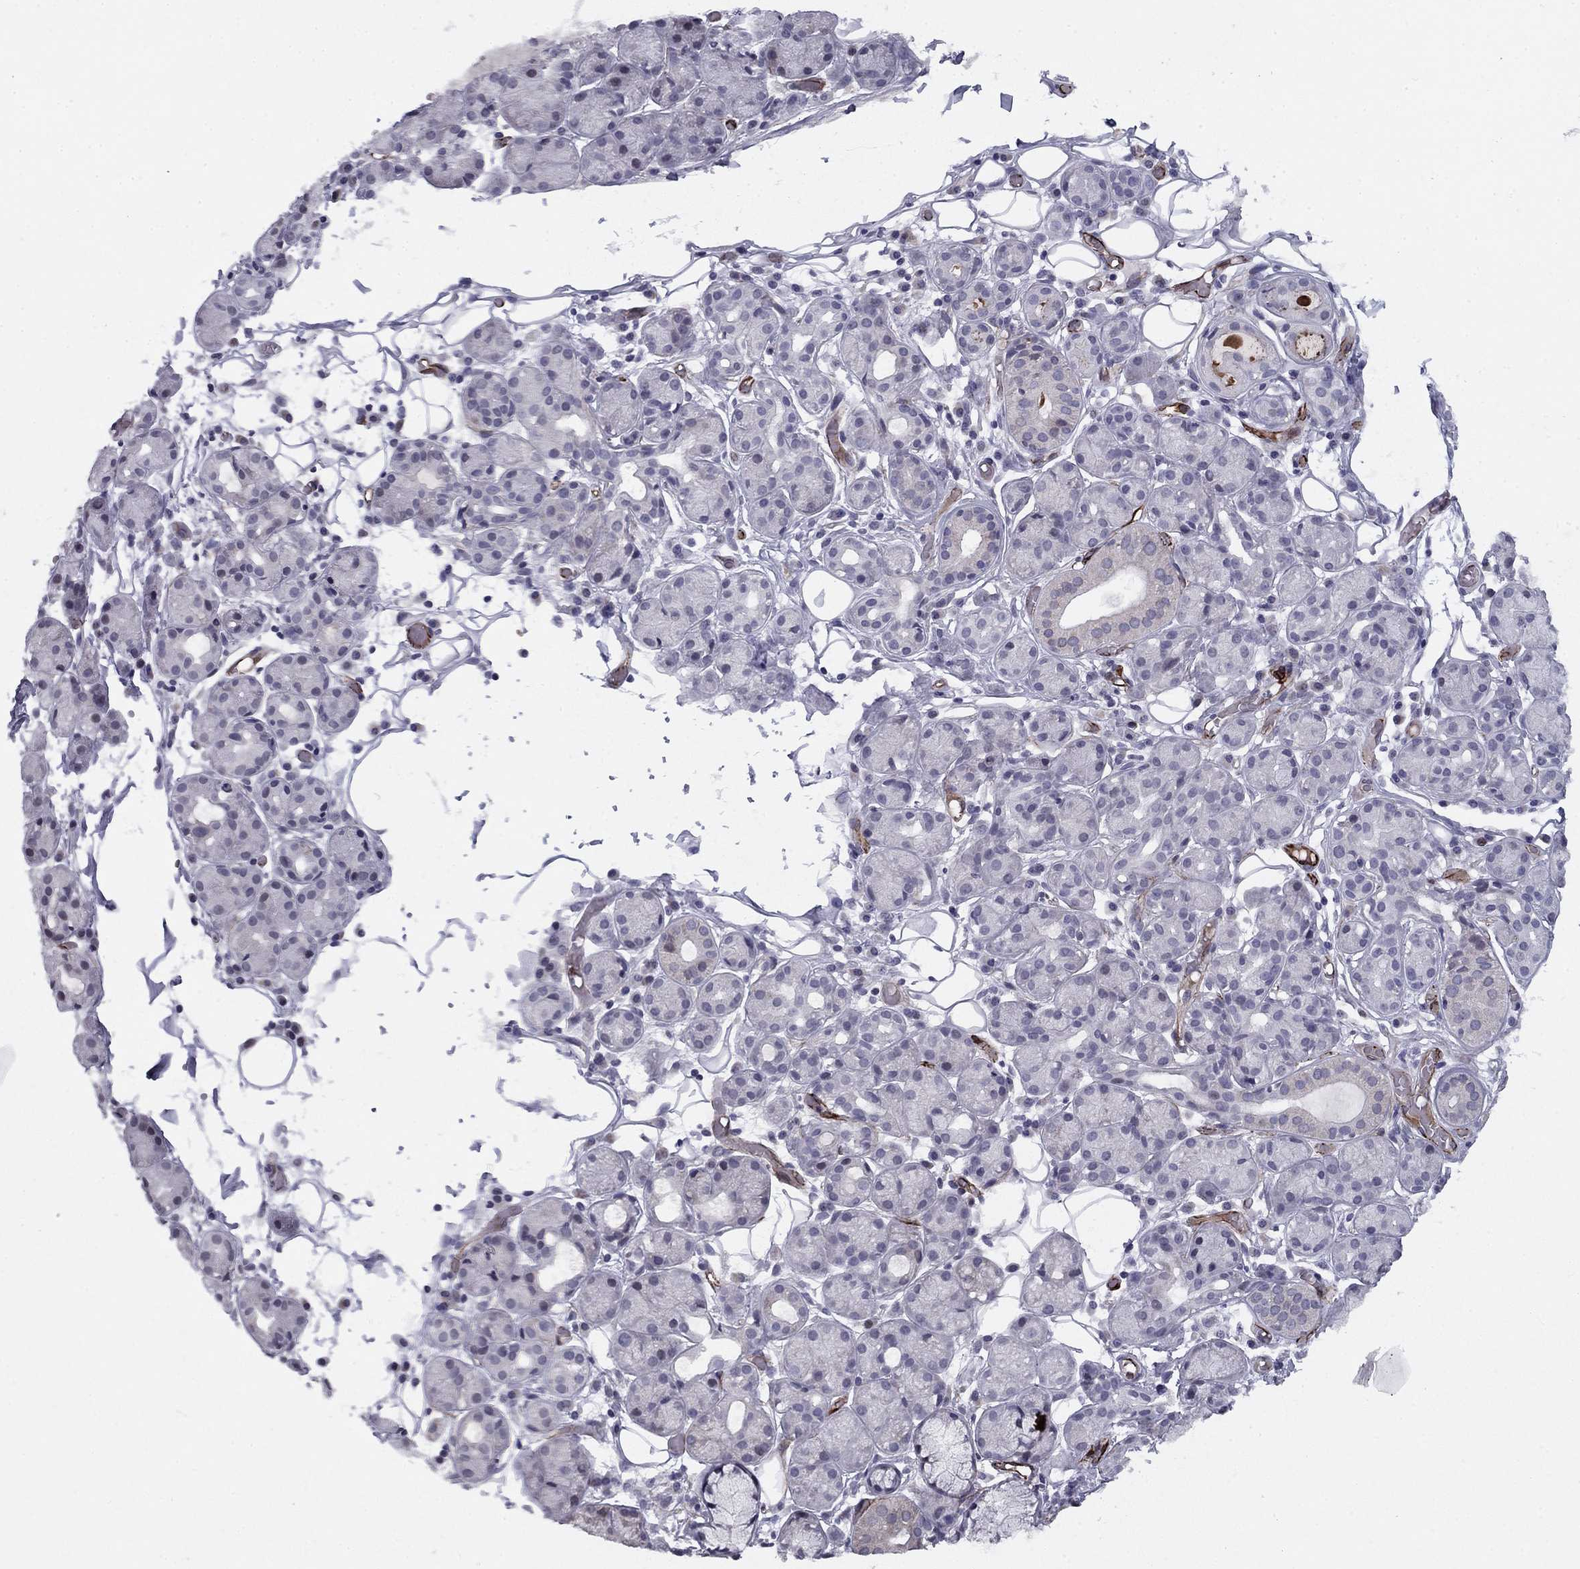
{"staining": {"intensity": "negative", "quantity": "none", "location": "none"}, "tissue": "salivary gland", "cell_type": "Glandular cells", "image_type": "normal", "snomed": [{"axis": "morphology", "description": "Normal tissue, NOS"}, {"axis": "topography", "description": "Salivary gland"}, {"axis": "topography", "description": "Peripheral nerve tissue"}], "caption": "Immunohistochemistry (IHC) micrograph of normal human salivary gland stained for a protein (brown), which exhibits no expression in glandular cells.", "gene": "ANKS4B", "patient": {"sex": "male", "age": 71}}